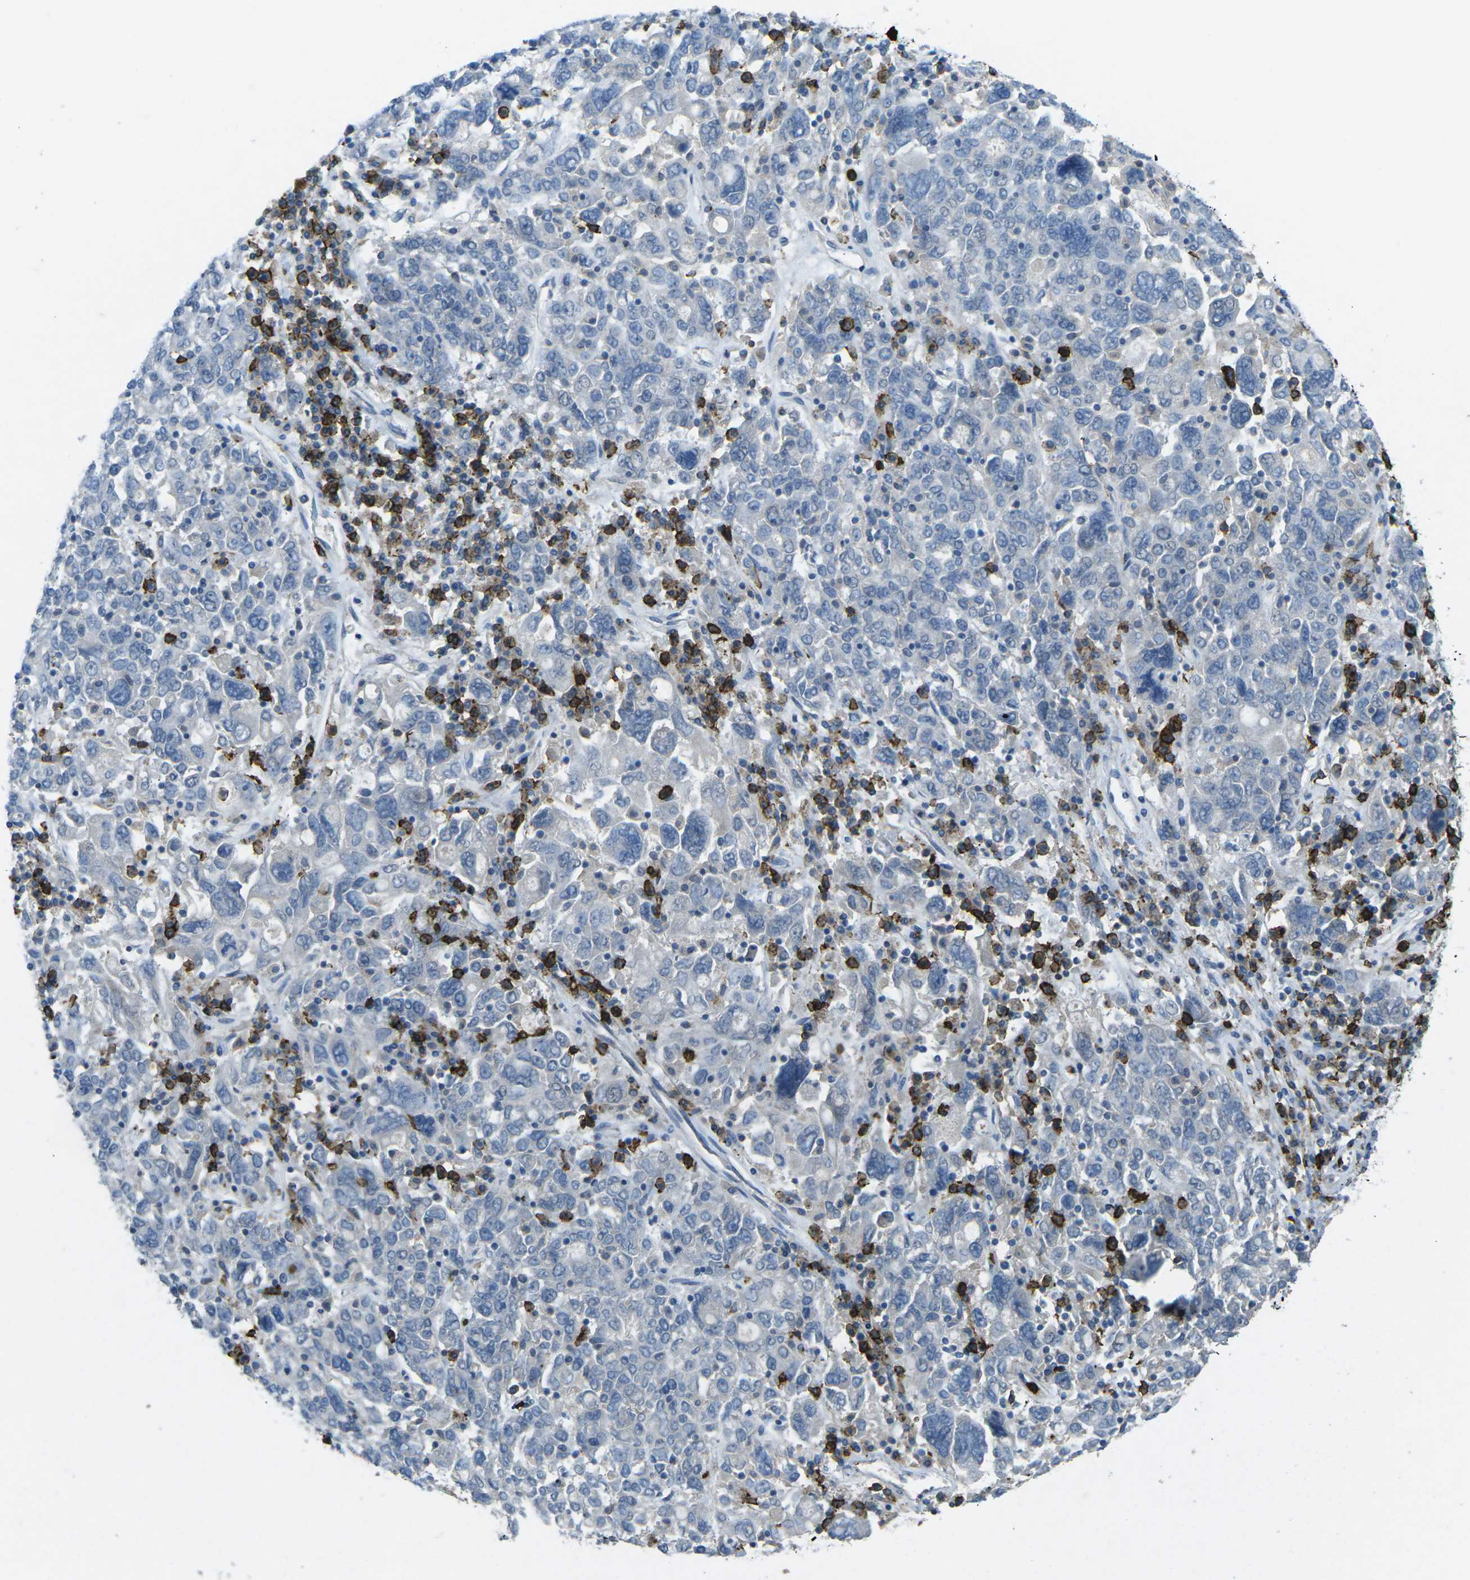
{"staining": {"intensity": "negative", "quantity": "none", "location": "none"}, "tissue": "ovarian cancer", "cell_type": "Tumor cells", "image_type": "cancer", "snomed": [{"axis": "morphology", "description": "Carcinoma, endometroid"}, {"axis": "topography", "description": "Ovary"}], "caption": "Tumor cells are negative for brown protein staining in endometroid carcinoma (ovarian).", "gene": "CD19", "patient": {"sex": "female", "age": 62}}